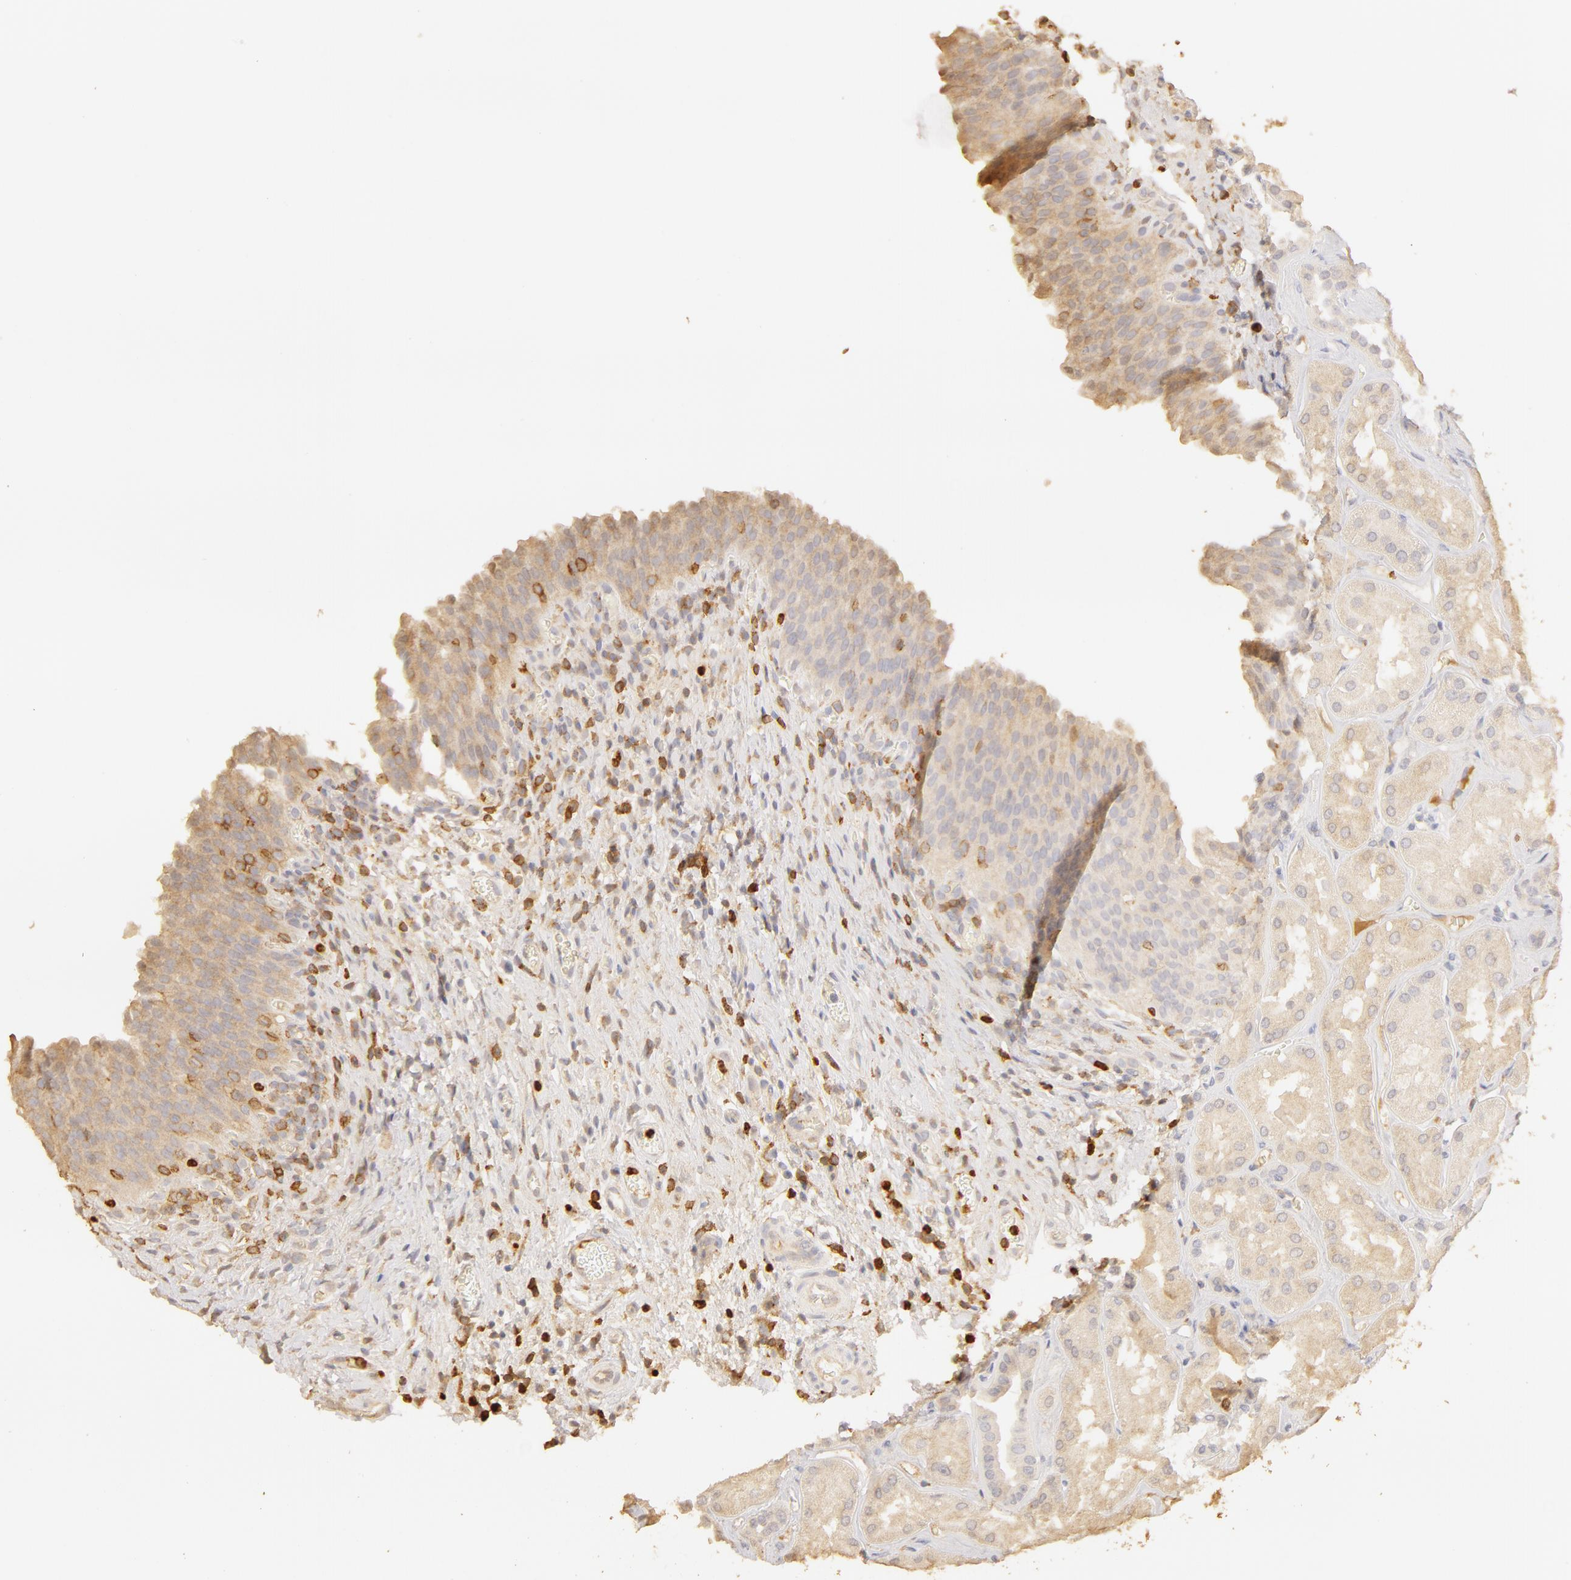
{"staining": {"intensity": "weak", "quantity": "25%-75%", "location": "cytoplasmic/membranous"}, "tissue": "urinary bladder", "cell_type": "Urothelial cells", "image_type": "normal", "snomed": [{"axis": "morphology", "description": "Normal tissue, NOS"}, {"axis": "topography", "description": "Urinary bladder"}], "caption": "Immunohistochemistry (IHC) (DAB (3,3'-diaminobenzidine)) staining of unremarkable human urinary bladder reveals weak cytoplasmic/membranous protein staining in approximately 25%-75% of urothelial cells.", "gene": "C1R", "patient": {"sex": "male", "age": 51}}